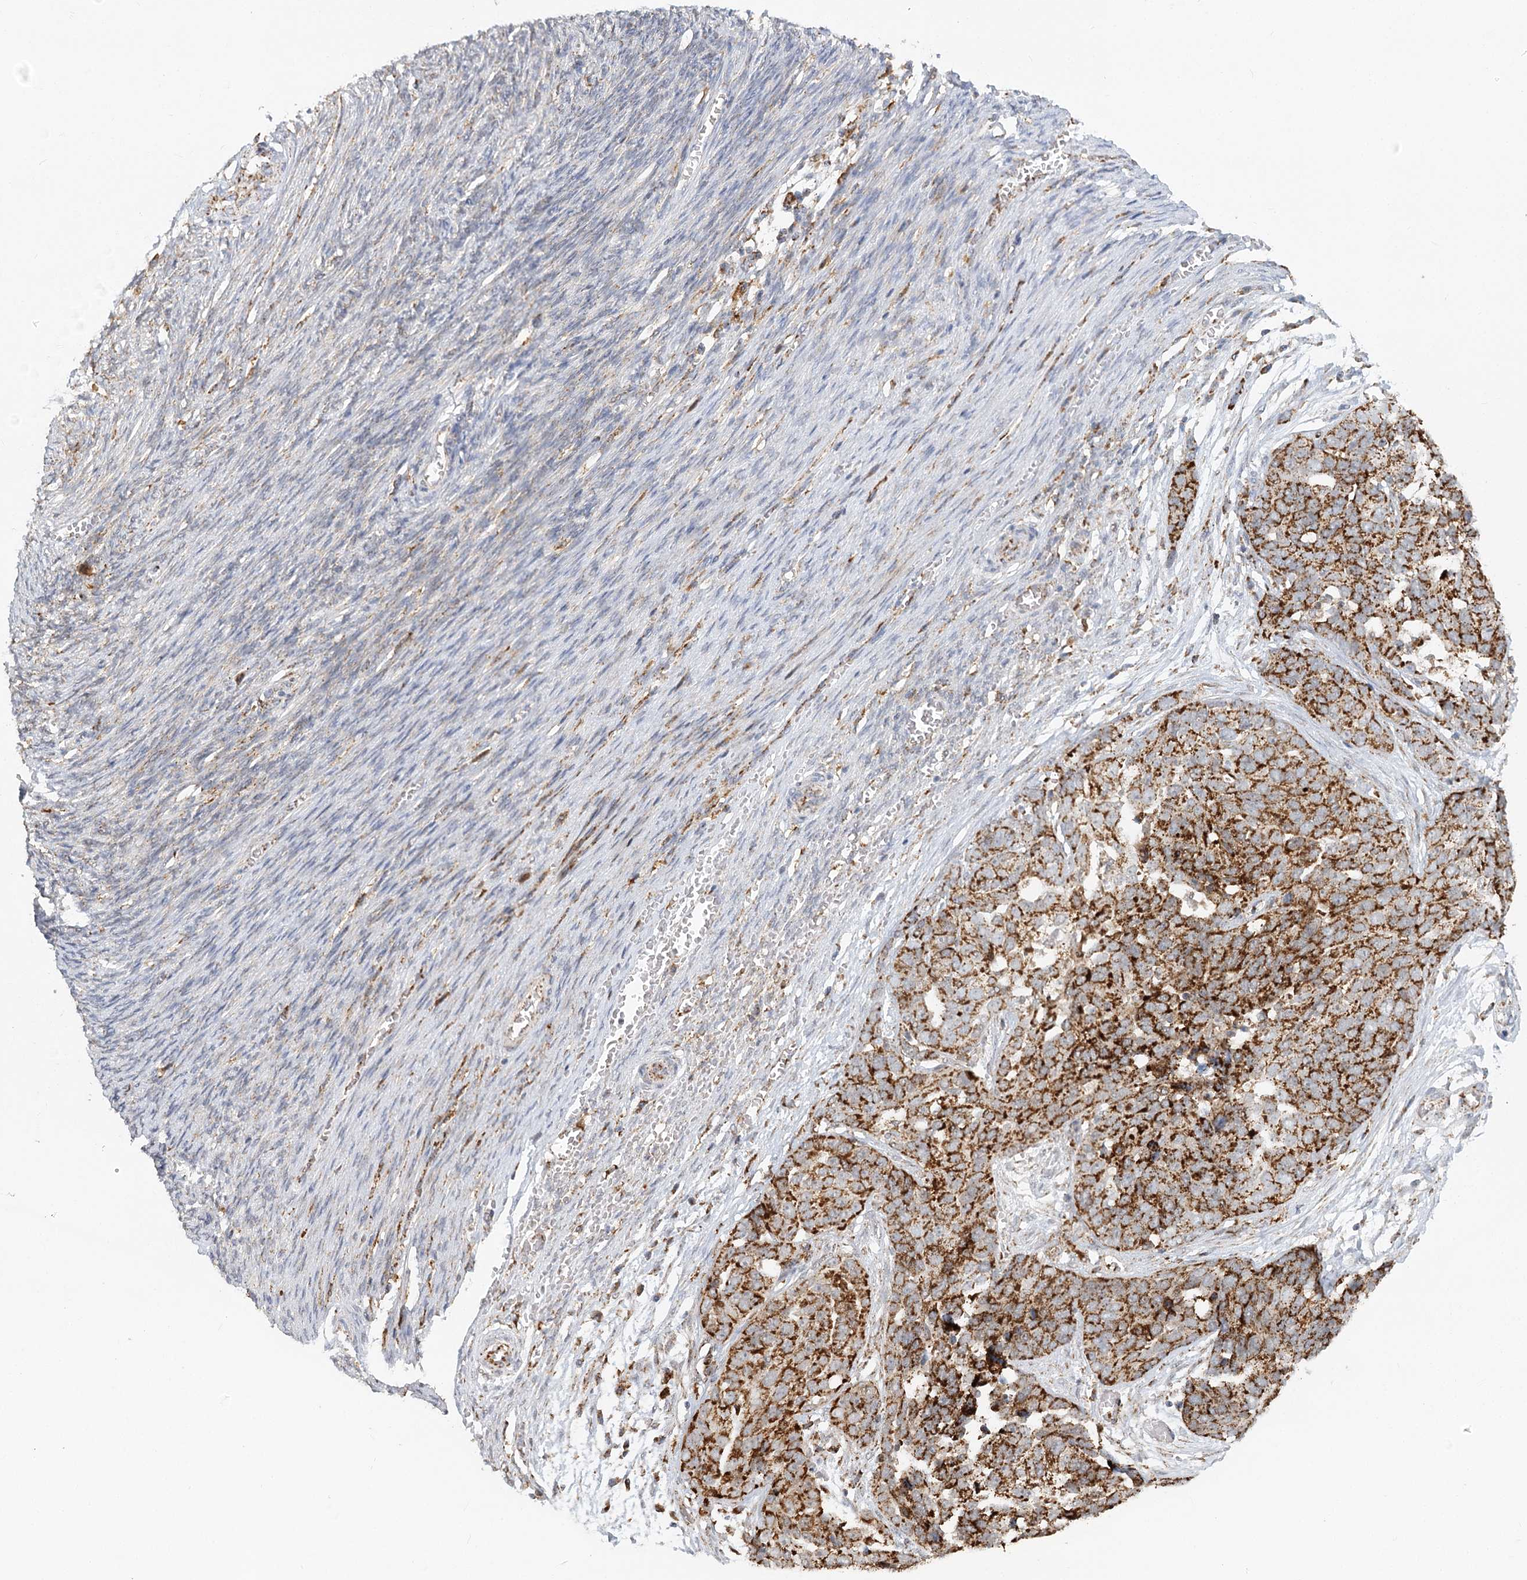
{"staining": {"intensity": "strong", "quantity": ">75%", "location": "cytoplasmic/membranous"}, "tissue": "ovarian cancer", "cell_type": "Tumor cells", "image_type": "cancer", "snomed": [{"axis": "morphology", "description": "Cystadenocarcinoma, serous, NOS"}, {"axis": "topography", "description": "Ovary"}], "caption": "Human ovarian serous cystadenocarcinoma stained for a protein (brown) exhibits strong cytoplasmic/membranous positive staining in approximately >75% of tumor cells.", "gene": "TAS1R1", "patient": {"sex": "female", "age": 44}}